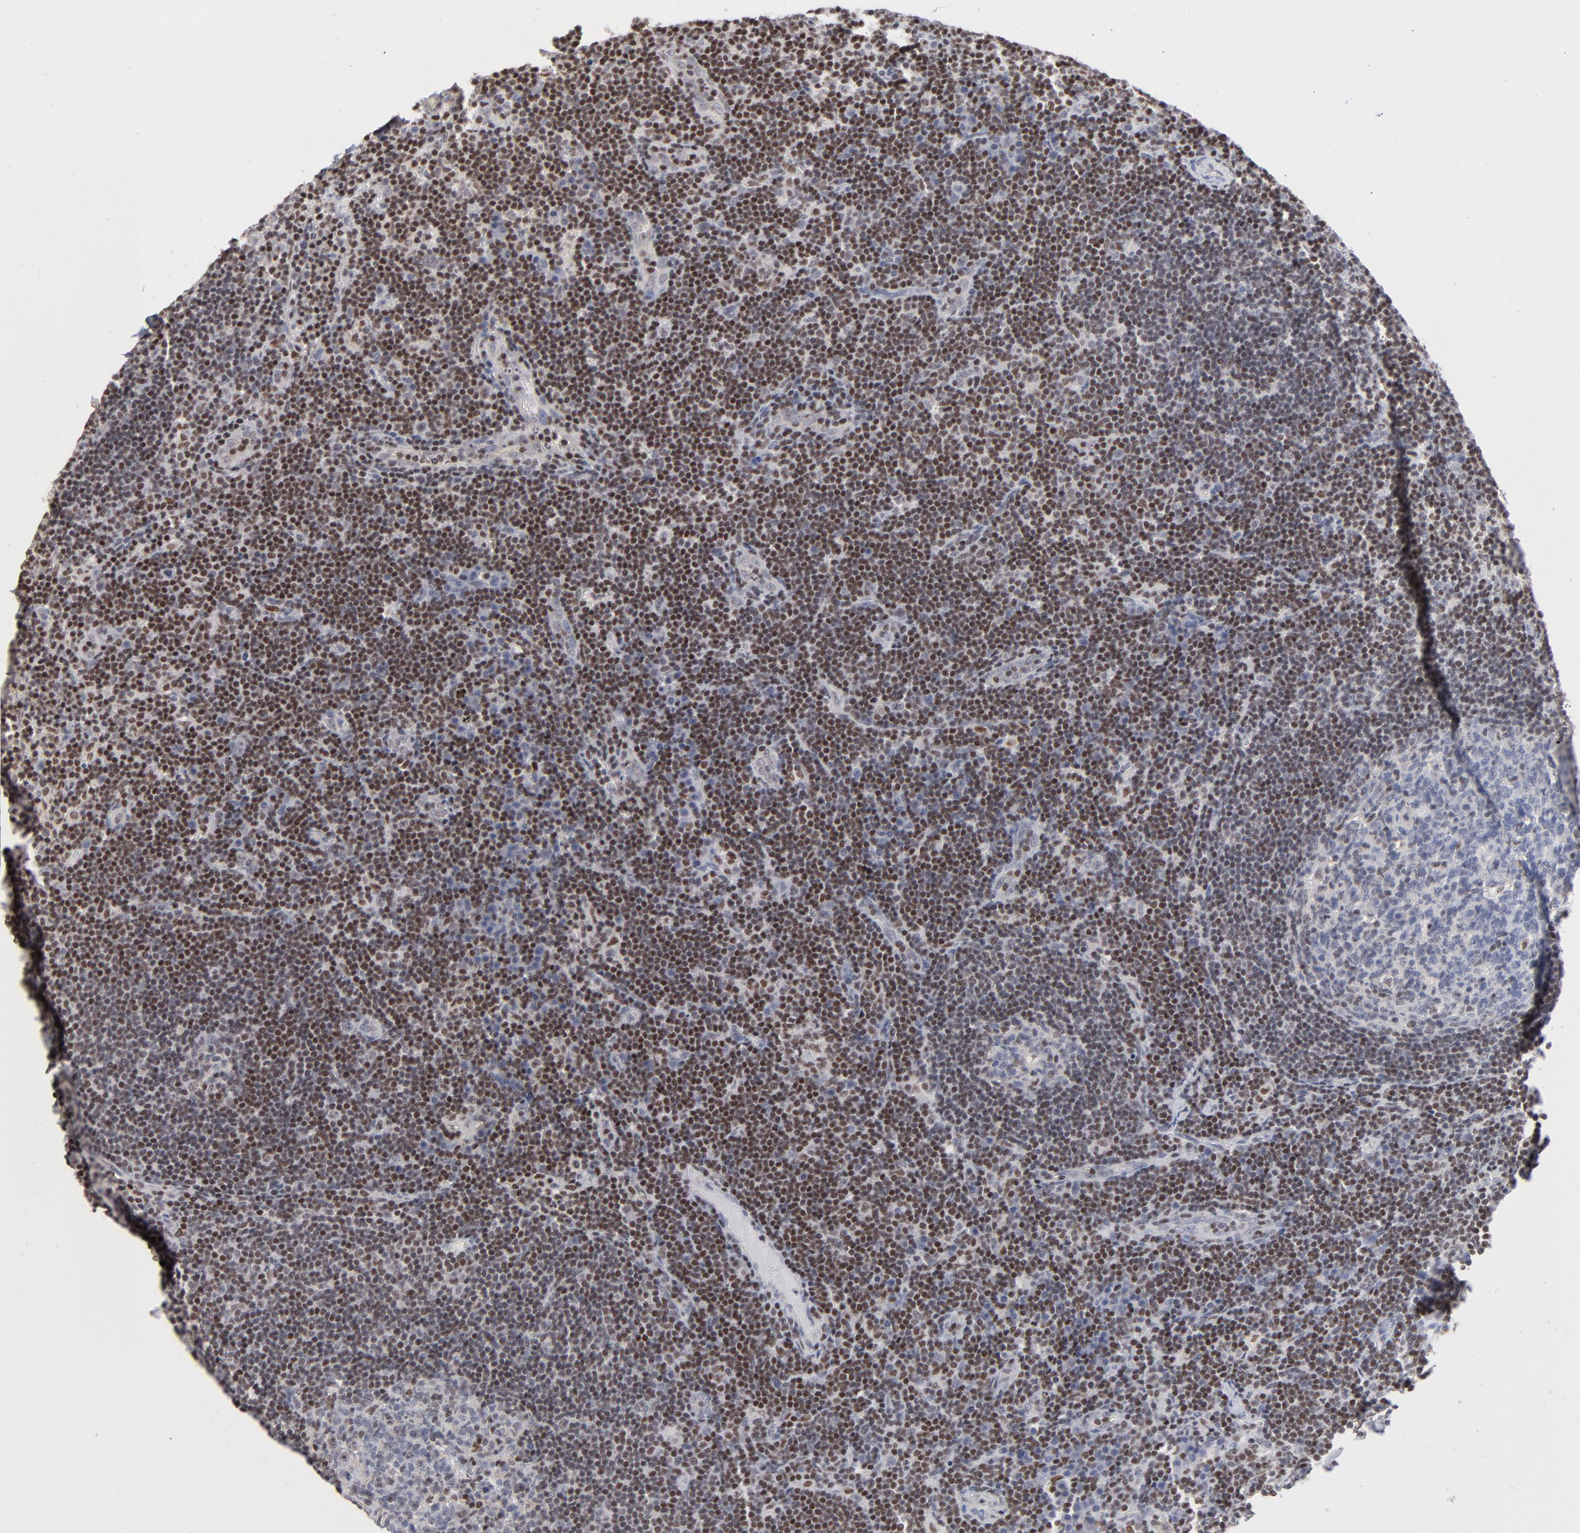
{"staining": {"intensity": "weak", "quantity": "<25%", "location": "nuclear"}, "tissue": "lymph node", "cell_type": "Germinal center cells", "image_type": "normal", "snomed": [{"axis": "morphology", "description": "Normal tissue, NOS"}, {"axis": "morphology", "description": "Squamous cell carcinoma, metastatic, NOS"}, {"axis": "topography", "description": "Lymph node"}], "caption": "There is no significant staining in germinal center cells of lymph node. (Brightfield microscopy of DAB immunohistochemistry at high magnification).", "gene": "MAX", "patient": {"sex": "female", "age": 53}}